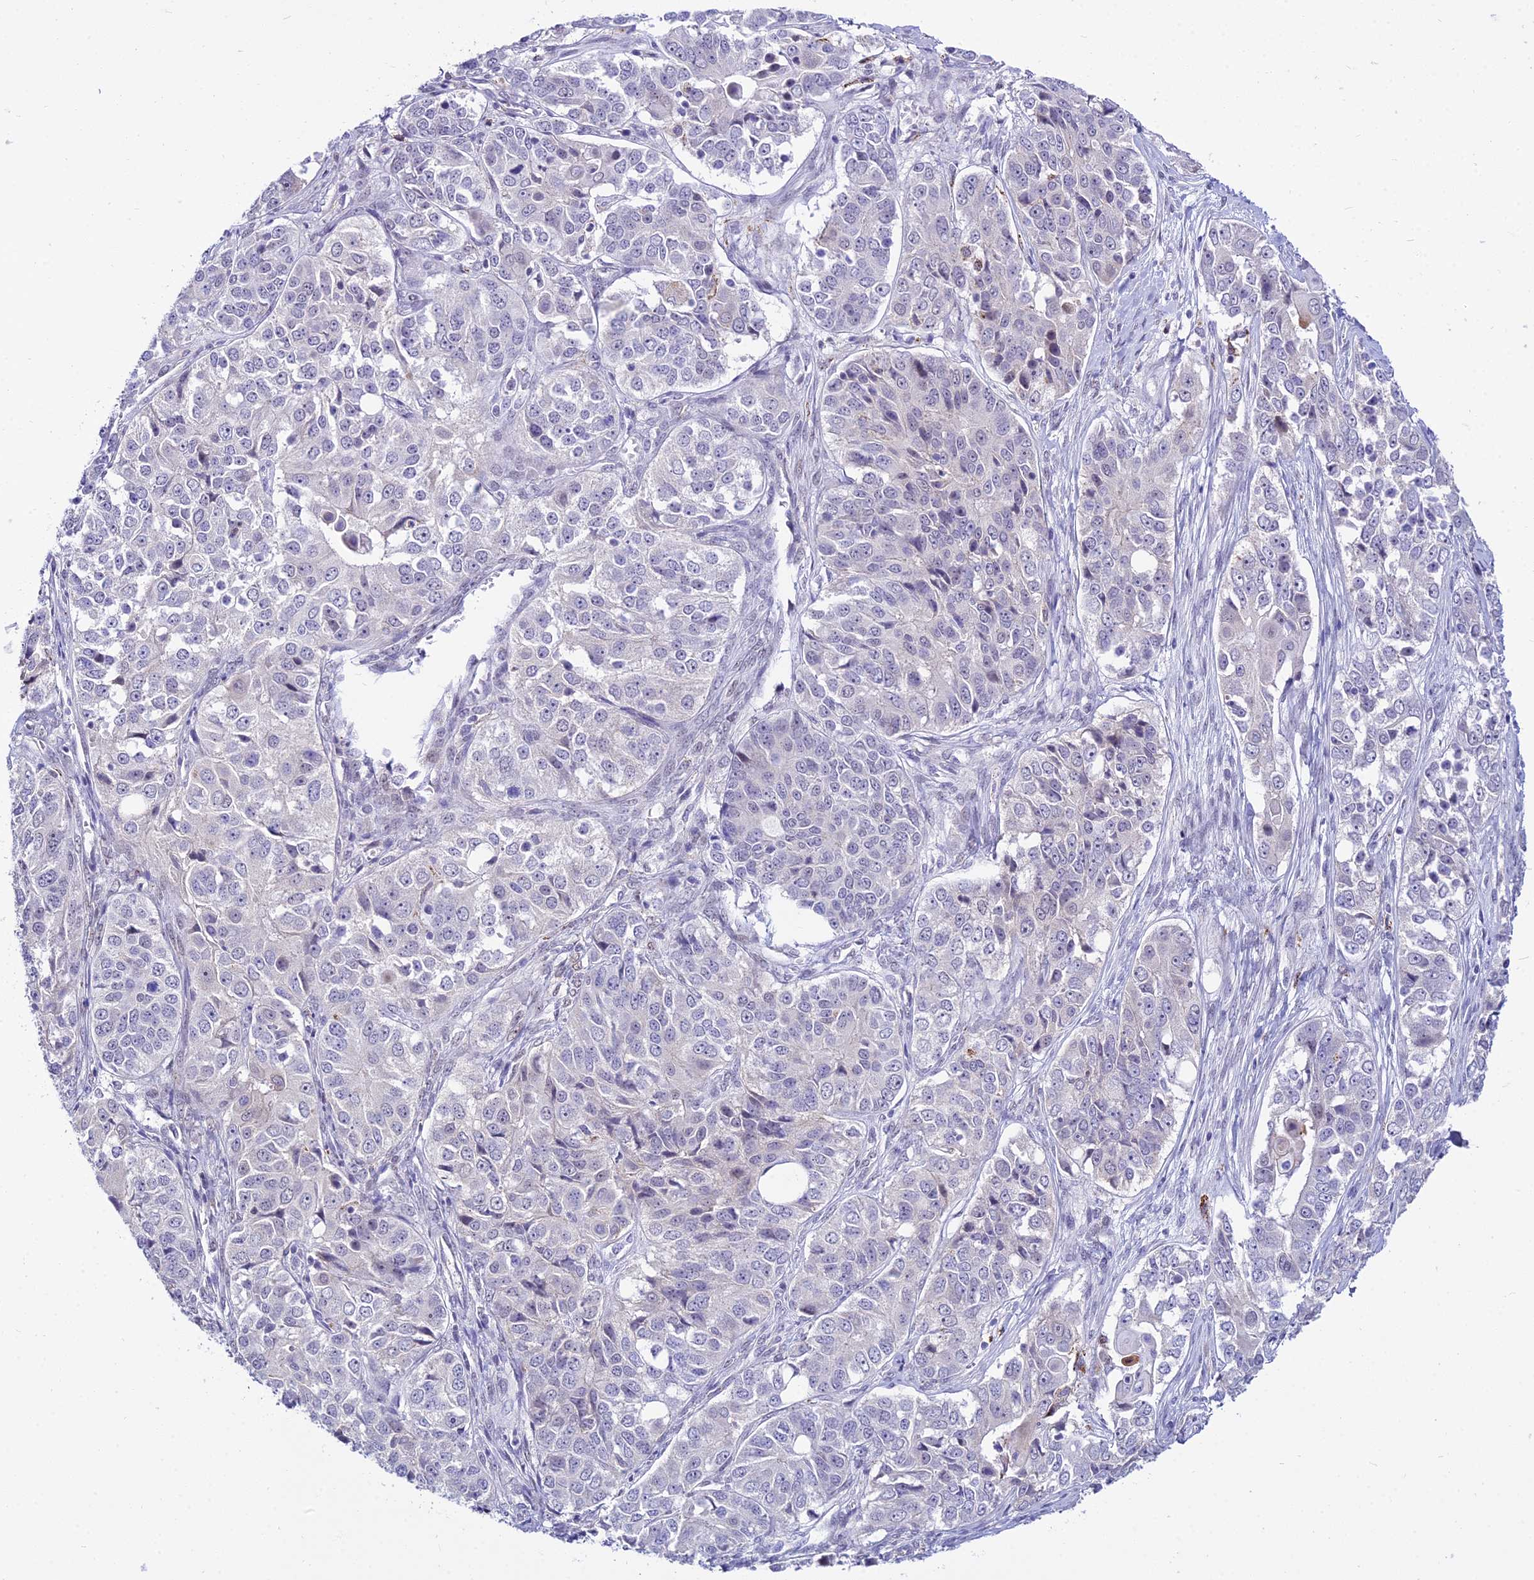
{"staining": {"intensity": "negative", "quantity": "none", "location": "none"}, "tissue": "ovarian cancer", "cell_type": "Tumor cells", "image_type": "cancer", "snomed": [{"axis": "morphology", "description": "Carcinoma, endometroid"}, {"axis": "topography", "description": "Ovary"}], "caption": "High magnification brightfield microscopy of endometroid carcinoma (ovarian) stained with DAB (brown) and counterstained with hematoxylin (blue): tumor cells show no significant expression.", "gene": "C6orf163", "patient": {"sex": "female", "age": 51}}